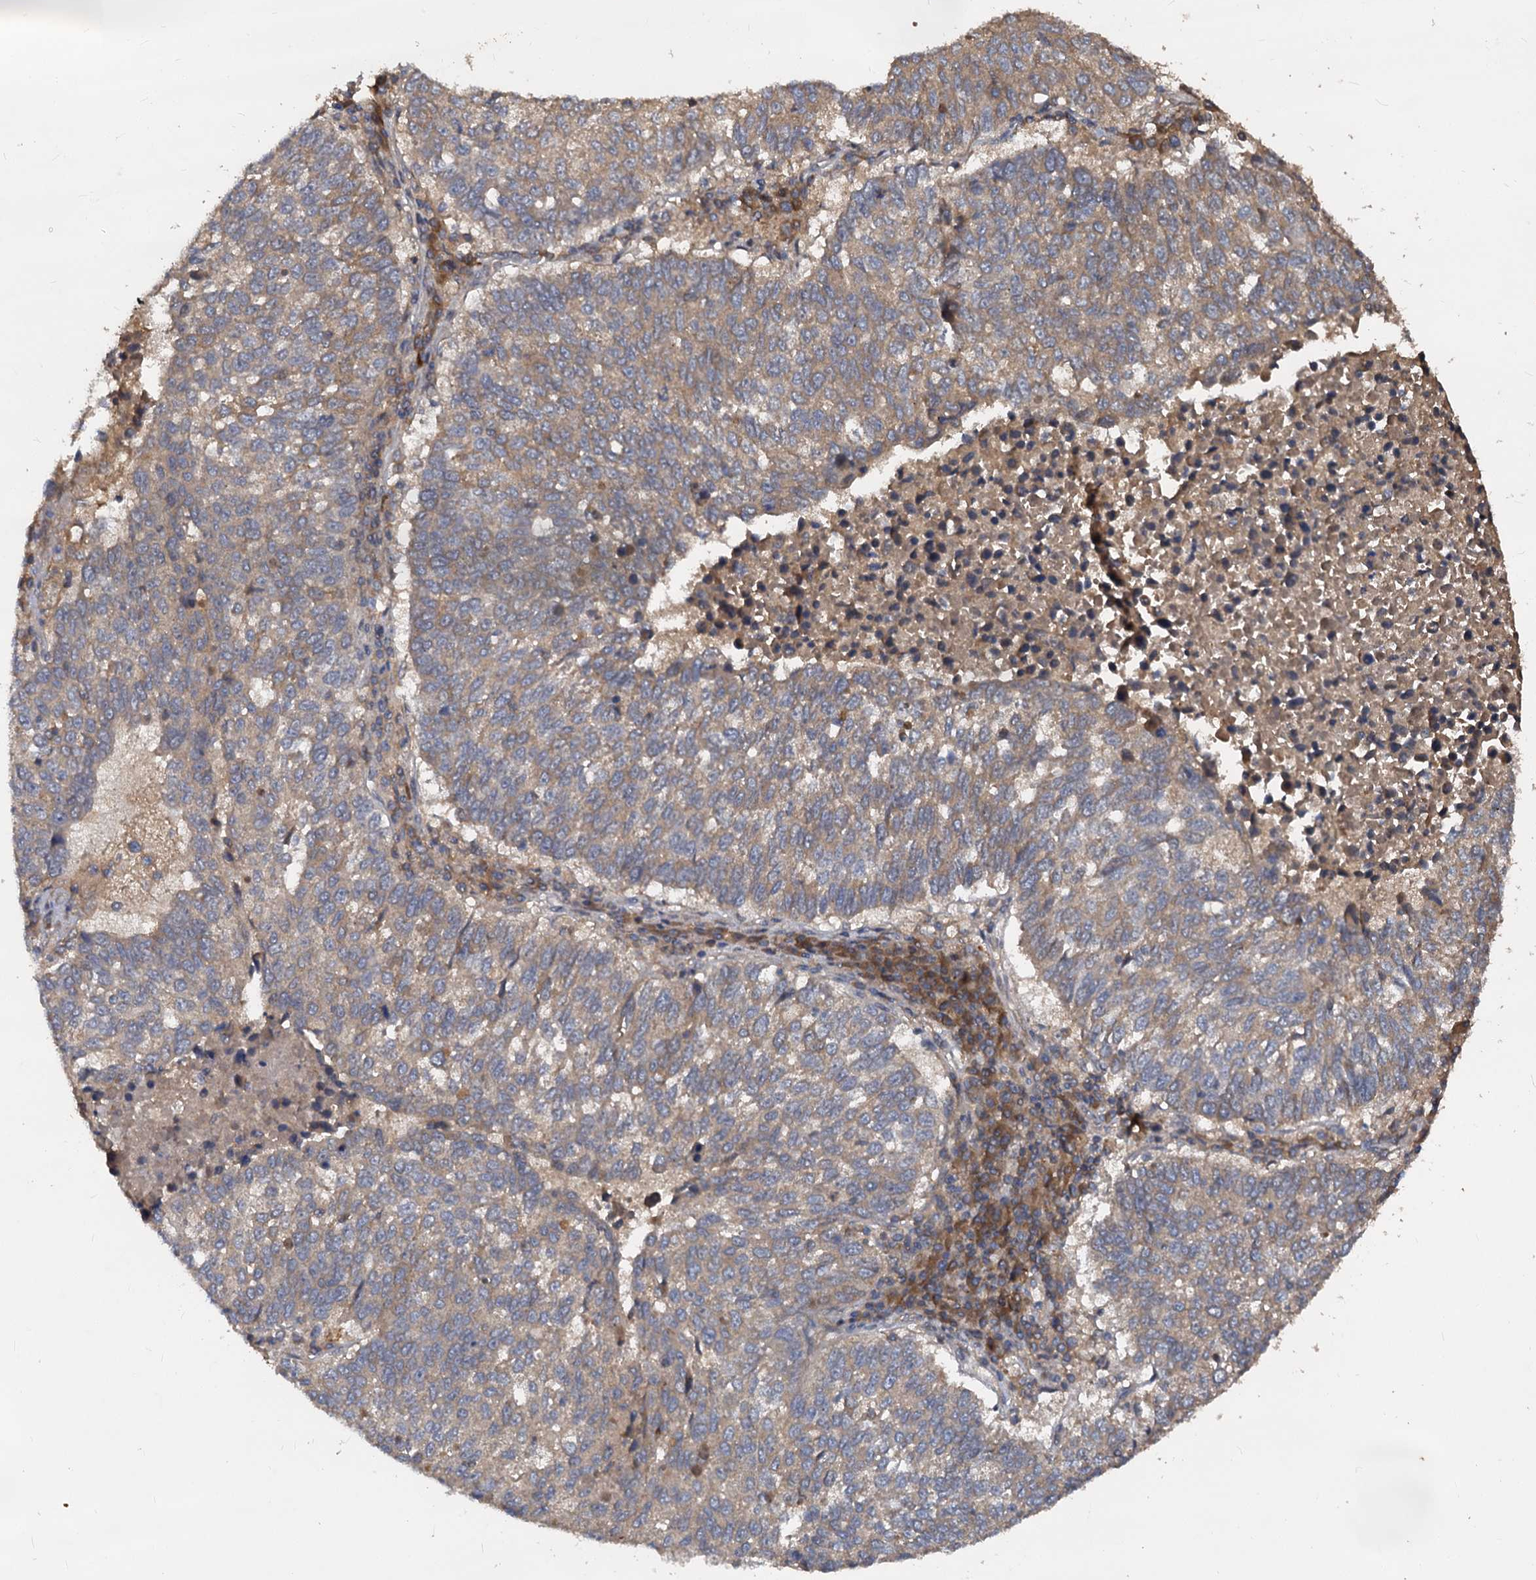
{"staining": {"intensity": "moderate", "quantity": ">75%", "location": "cytoplasmic/membranous"}, "tissue": "lung cancer", "cell_type": "Tumor cells", "image_type": "cancer", "snomed": [{"axis": "morphology", "description": "Squamous cell carcinoma, NOS"}, {"axis": "topography", "description": "Lung"}], "caption": "The photomicrograph demonstrates staining of lung cancer (squamous cell carcinoma), revealing moderate cytoplasmic/membranous protein expression (brown color) within tumor cells.", "gene": "CCDC184", "patient": {"sex": "male", "age": 73}}